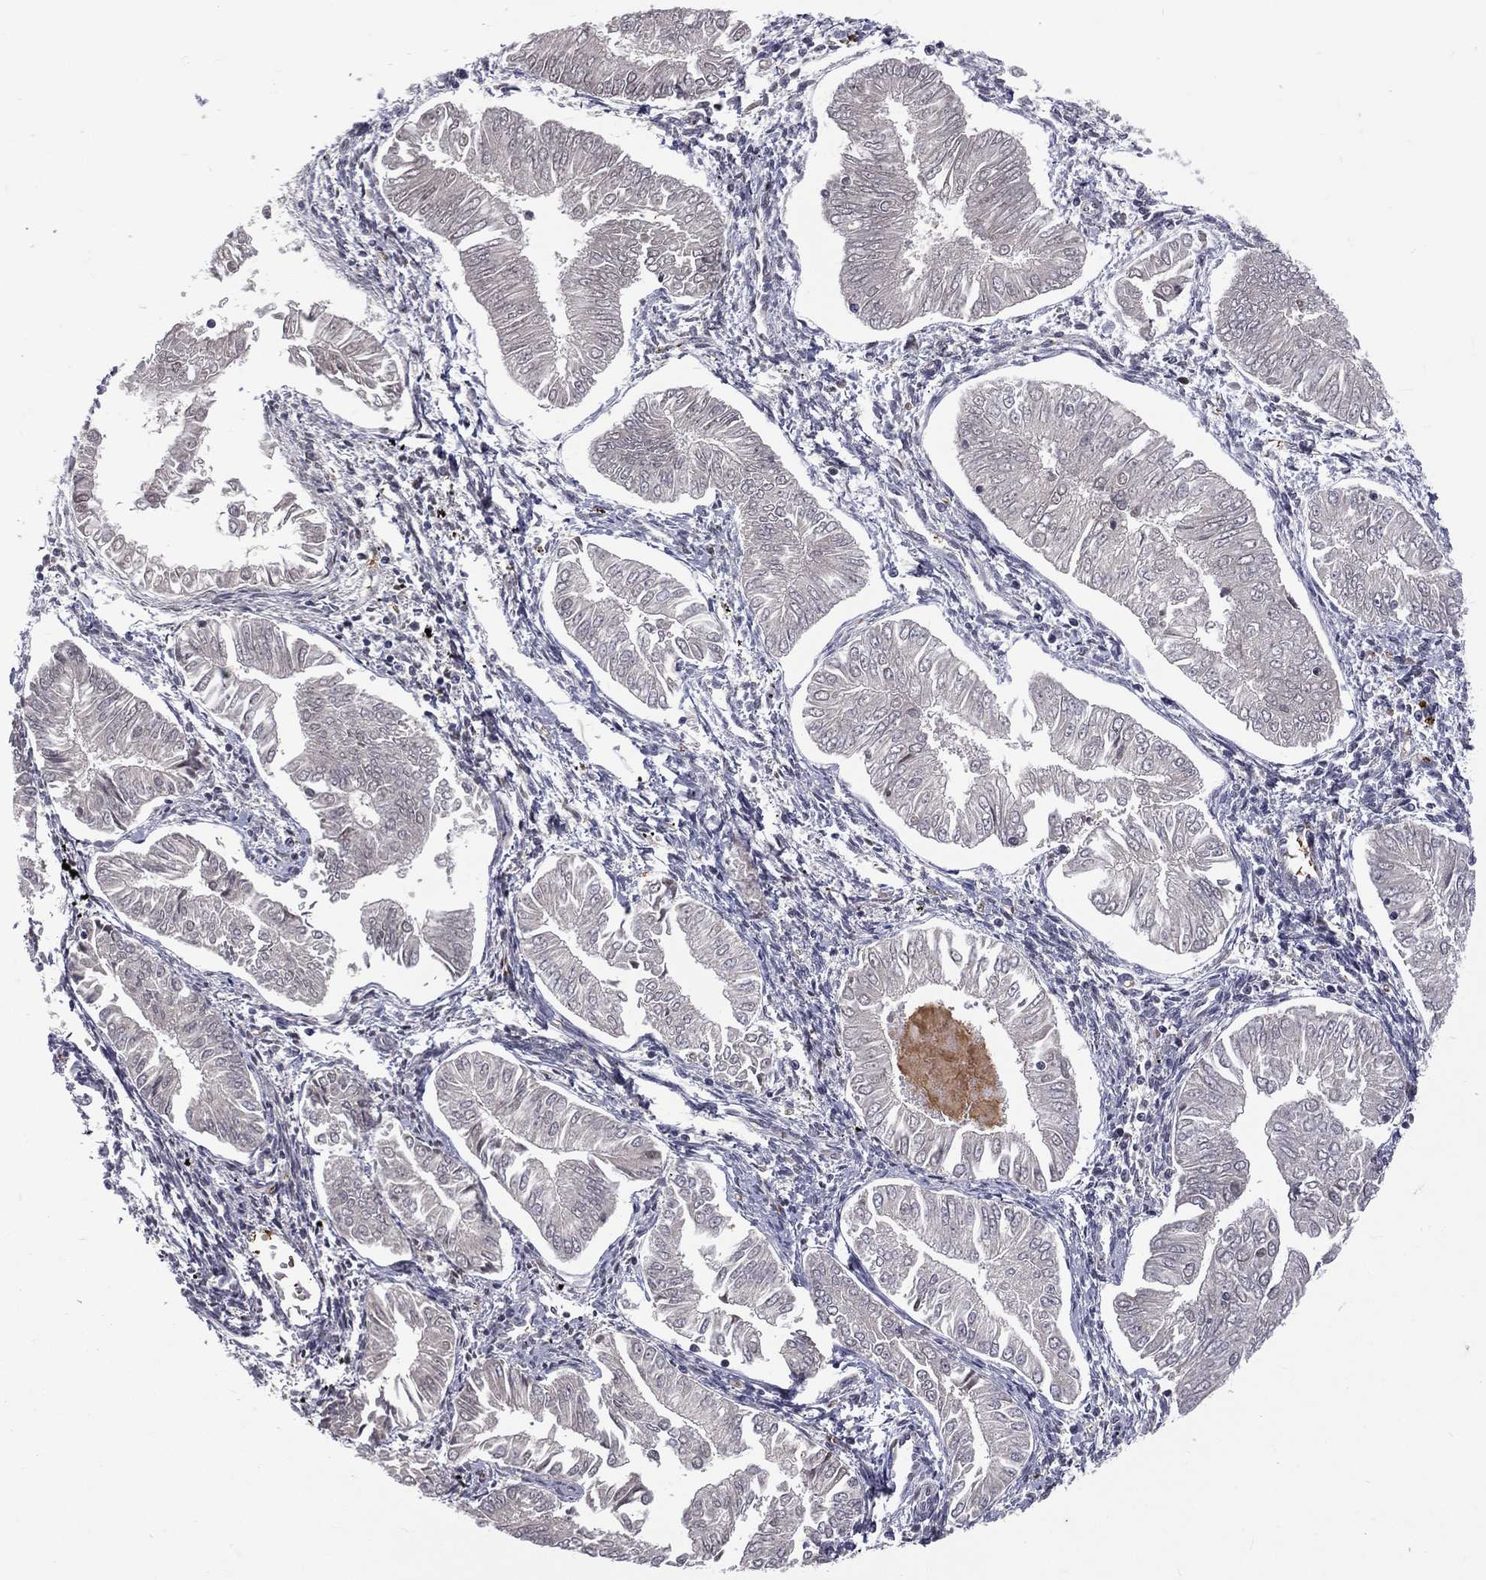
{"staining": {"intensity": "negative", "quantity": "none", "location": "none"}, "tissue": "endometrial cancer", "cell_type": "Tumor cells", "image_type": "cancer", "snomed": [{"axis": "morphology", "description": "Adenocarcinoma, NOS"}, {"axis": "topography", "description": "Endometrium"}], "caption": "IHC of endometrial cancer reveals no positivity in tumor cells.", "gene": "DSG4", "patient": {"sex": "female", "age": 53}}